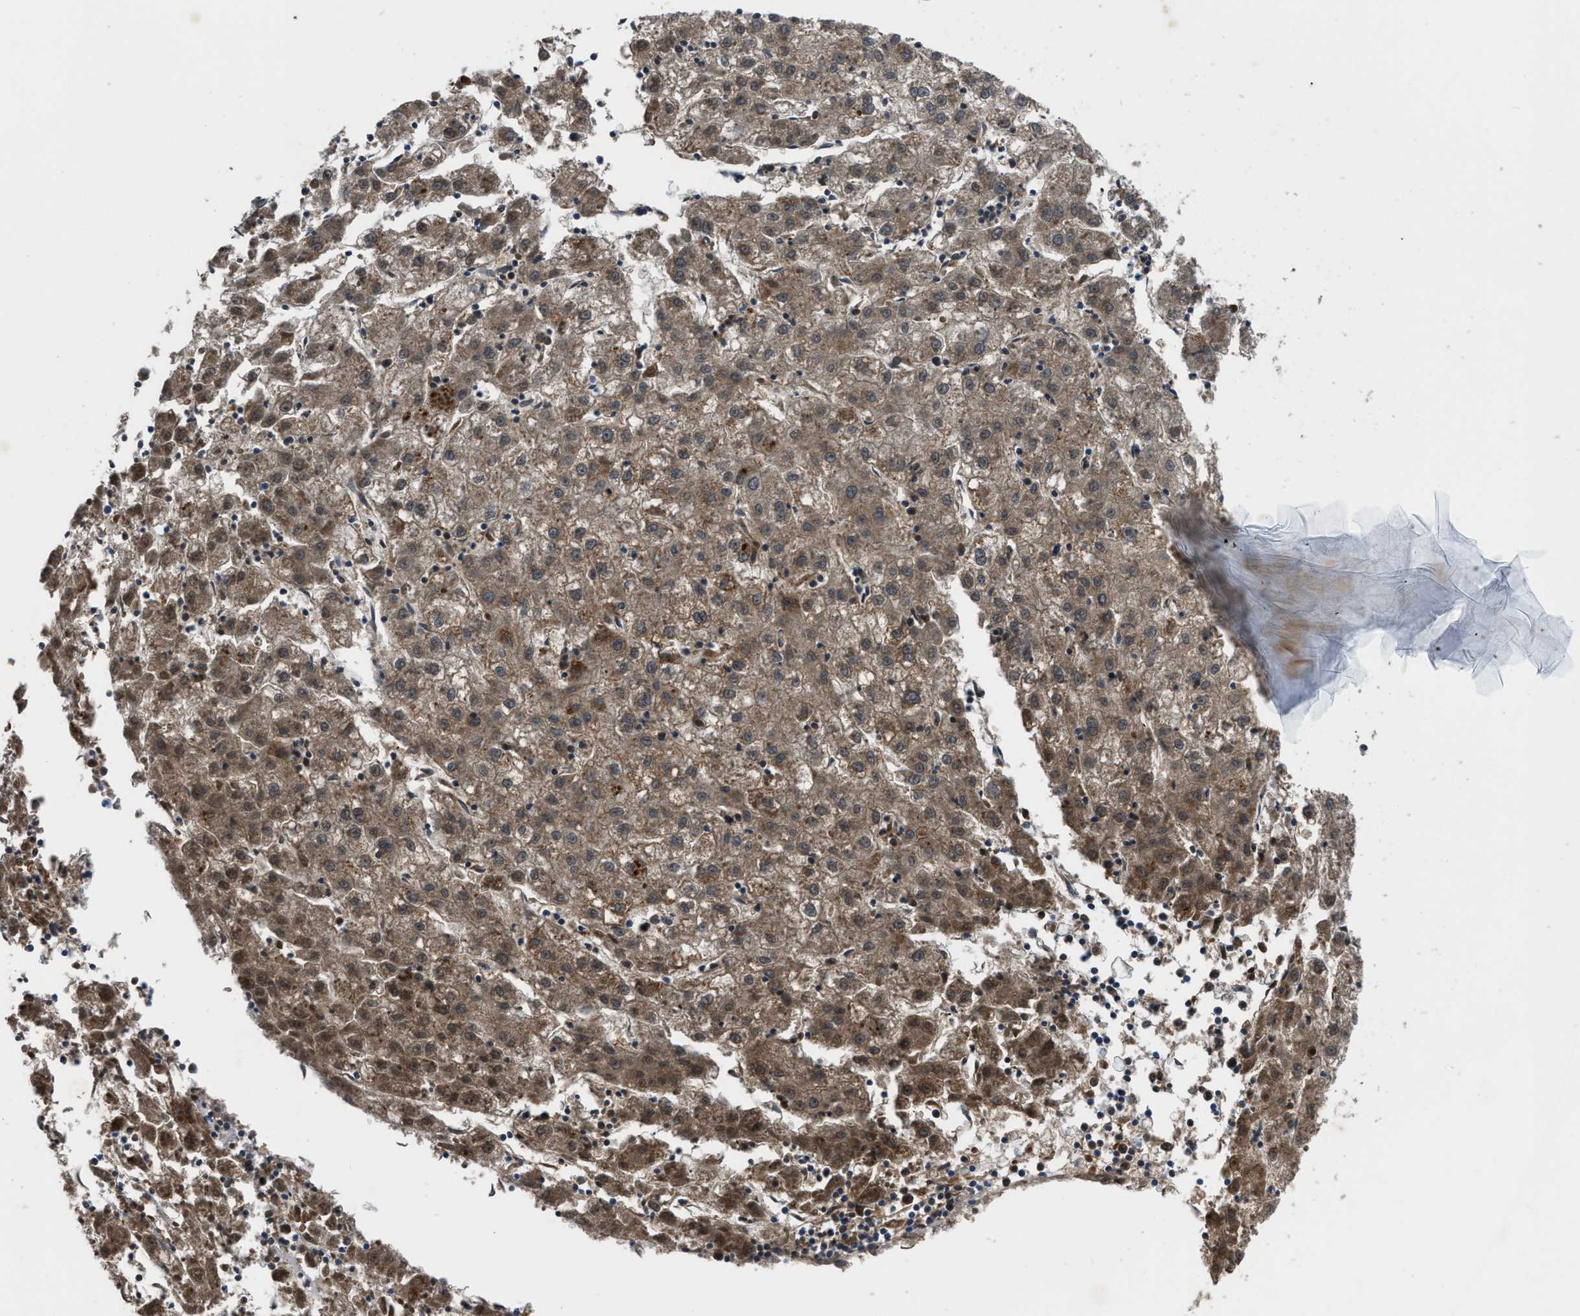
{"staining": {"intensity": "moderate", "quantity": ">75%", "location": "cytoplasmic/membranous"}, "tissue": "liver cancer", "cell_type": "Tumor cells", "image_type": "cancer", "snomed": [{"axis": "morphology", "description": "Carcinoma, Hepatocellular, NOS"}, {"axis": "topography", "description": "Liver"}], "caption": "Liver hepatocellular carcinoma tissue reveals moderate cytoplasmic/membranous positivity in about >75% of tumor cells", "gene": "ETFB", "patient": {"sex": "male", "age": 72}}